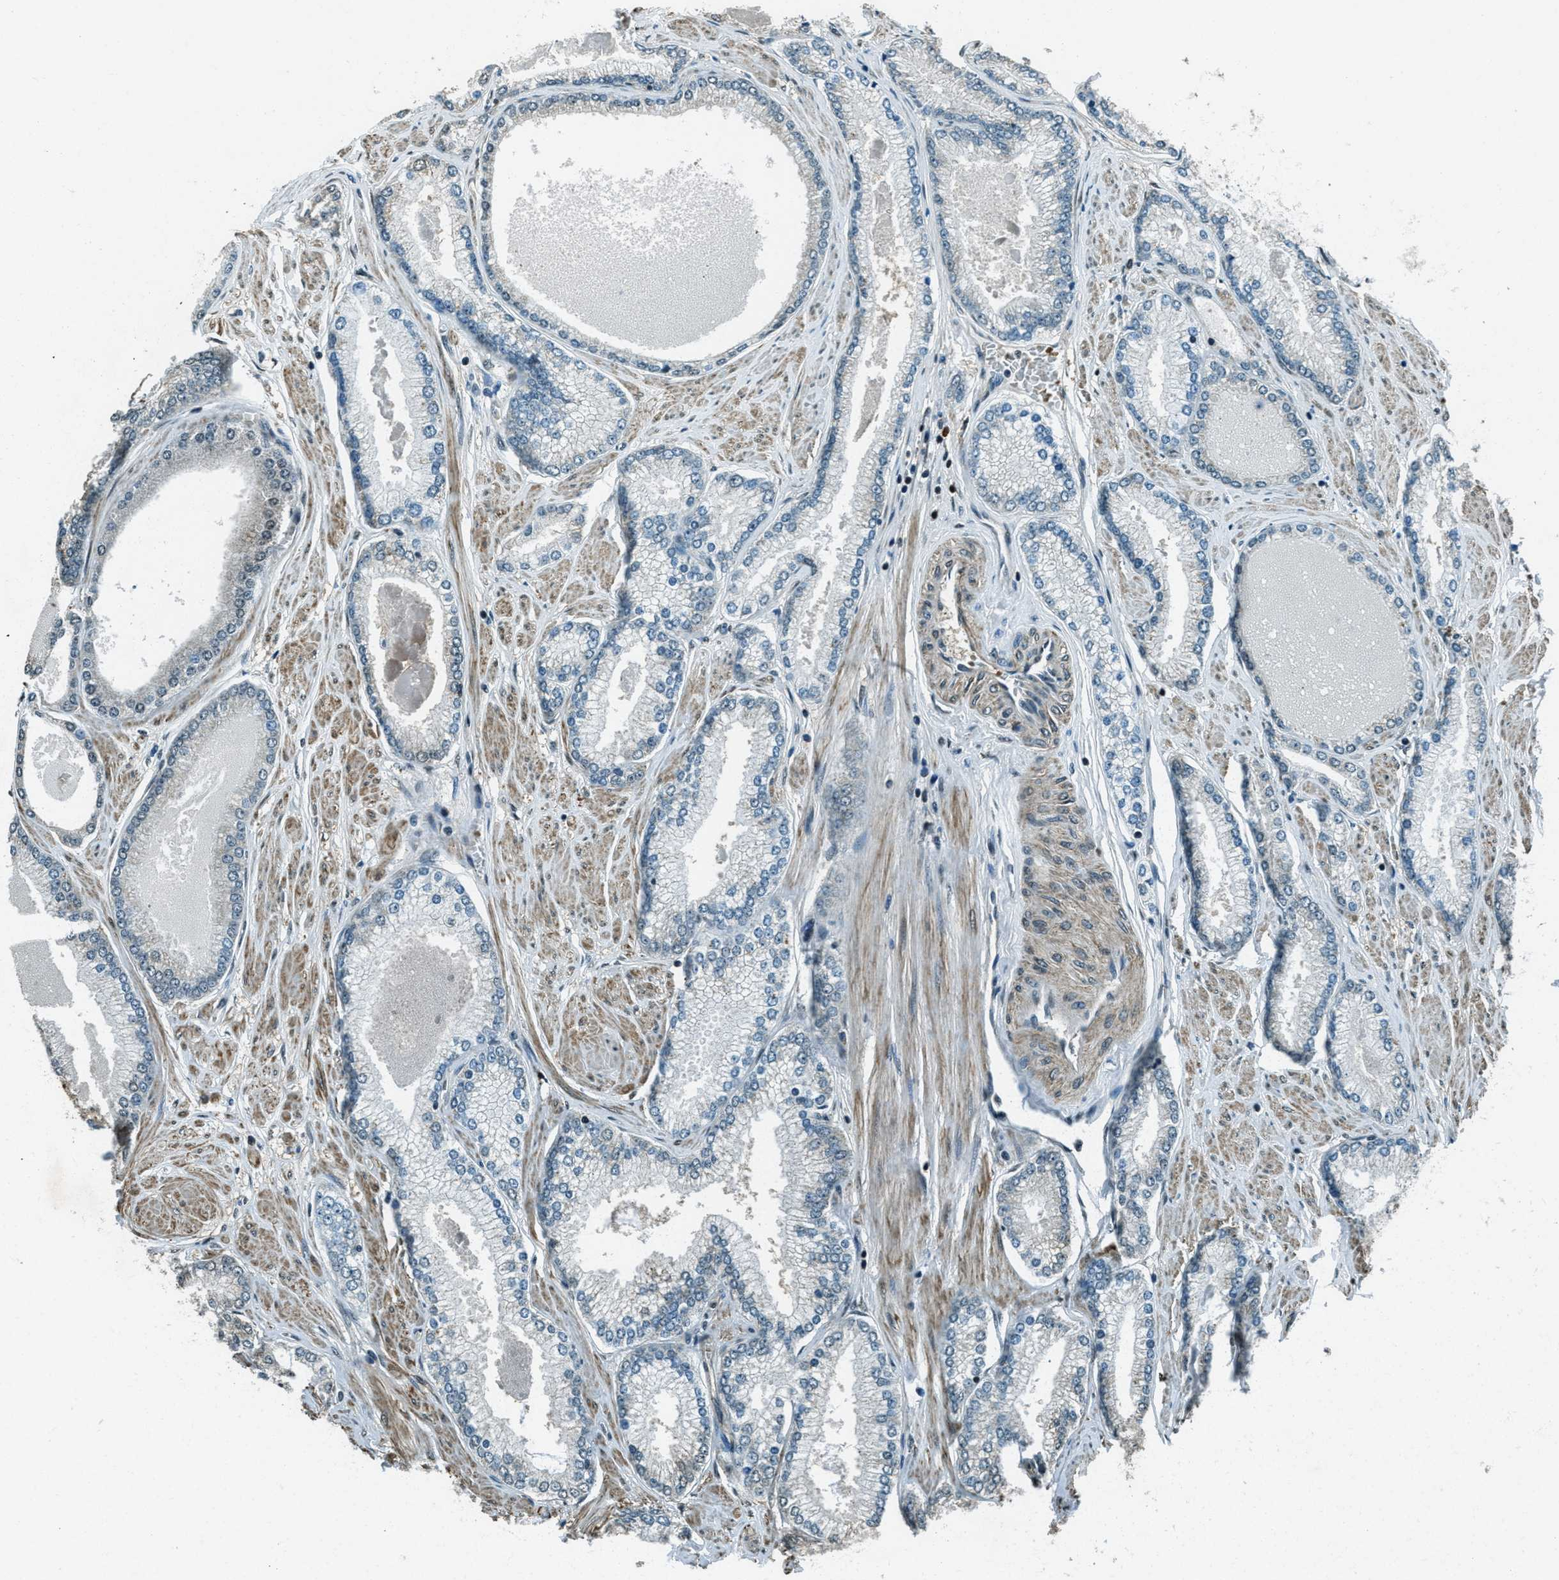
{"staining": {"intensity": "negative", "quantity": "none", "location": "none"}, "tissue": "prostate cancer", "cell_type": "Tumor cells", "image_type": "cancer", "snomed": [{"axis": "morphology", "description": "Adenocarcinoma, High grade"}, {"axis": "topography", "description": "Prostate"}], "caption": "The histopathology image reveals no staining of tumor cells in prostate high-grade adenocarcinoma.", "gene": "TARDBP", "patient": {"sex": "male", "age": 61}}